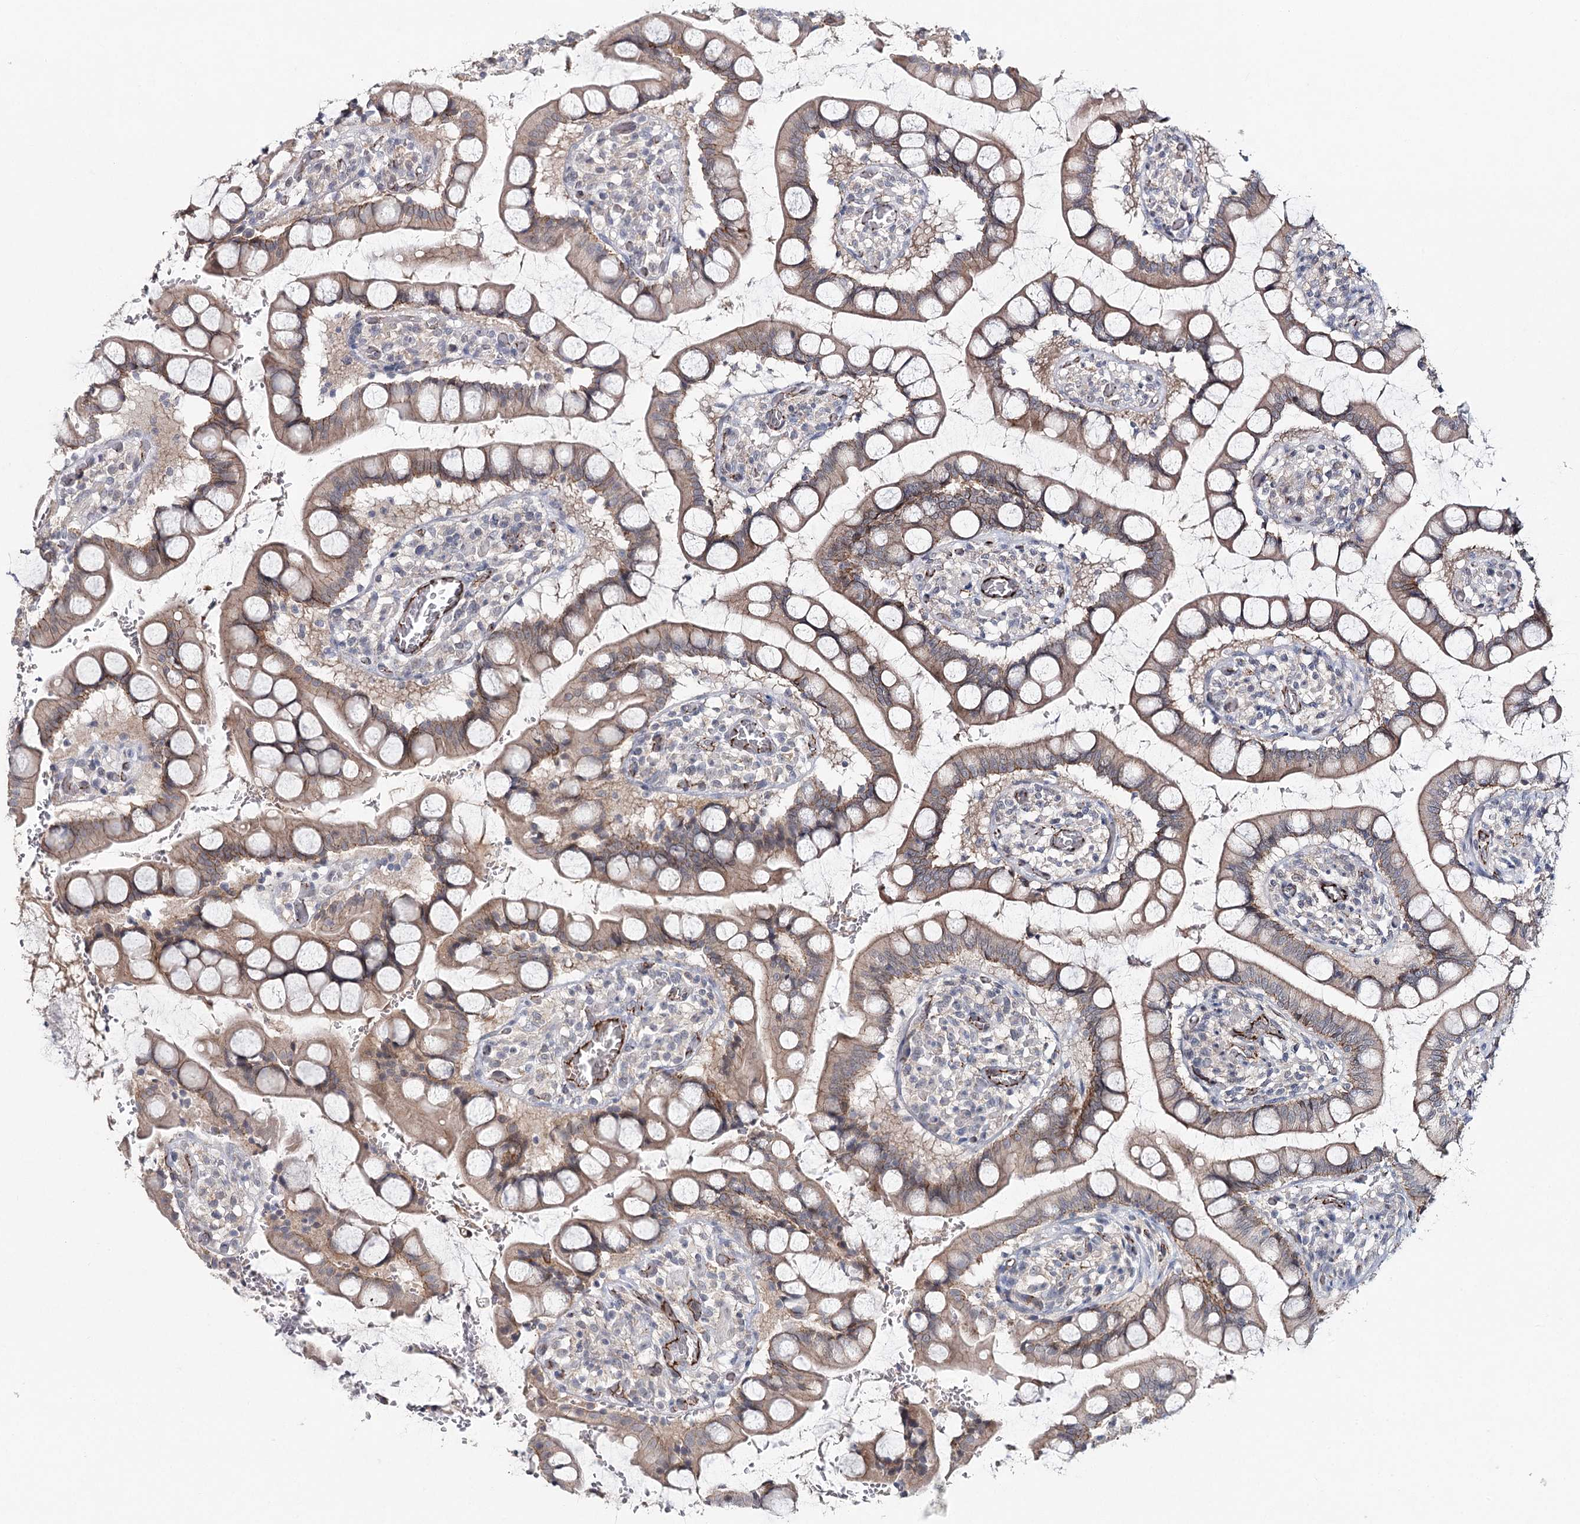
{"staining": {"intensity": "moderate", "quantity": "25%-75%", "location": "cytoplasmic/membranous"}, "tissue": "small intestine", "cell_type": "Glandular cells", "image_type": "normal", "snomed": [{"axis": "morphology", "description": "Normal tissue, NOS"}, {"axis": "topography", "description": "Small intestine"}], "caption": "The histopathology image displays a brown stain indicating the presence of a protein in the cytoplasmic/membranous of glandular cells in small intestine. (brown staining indicates protein expression, while blue staining denotes nuclei).", "gene": "PKP4", "patient": {"sex": "male", "age": 52}}